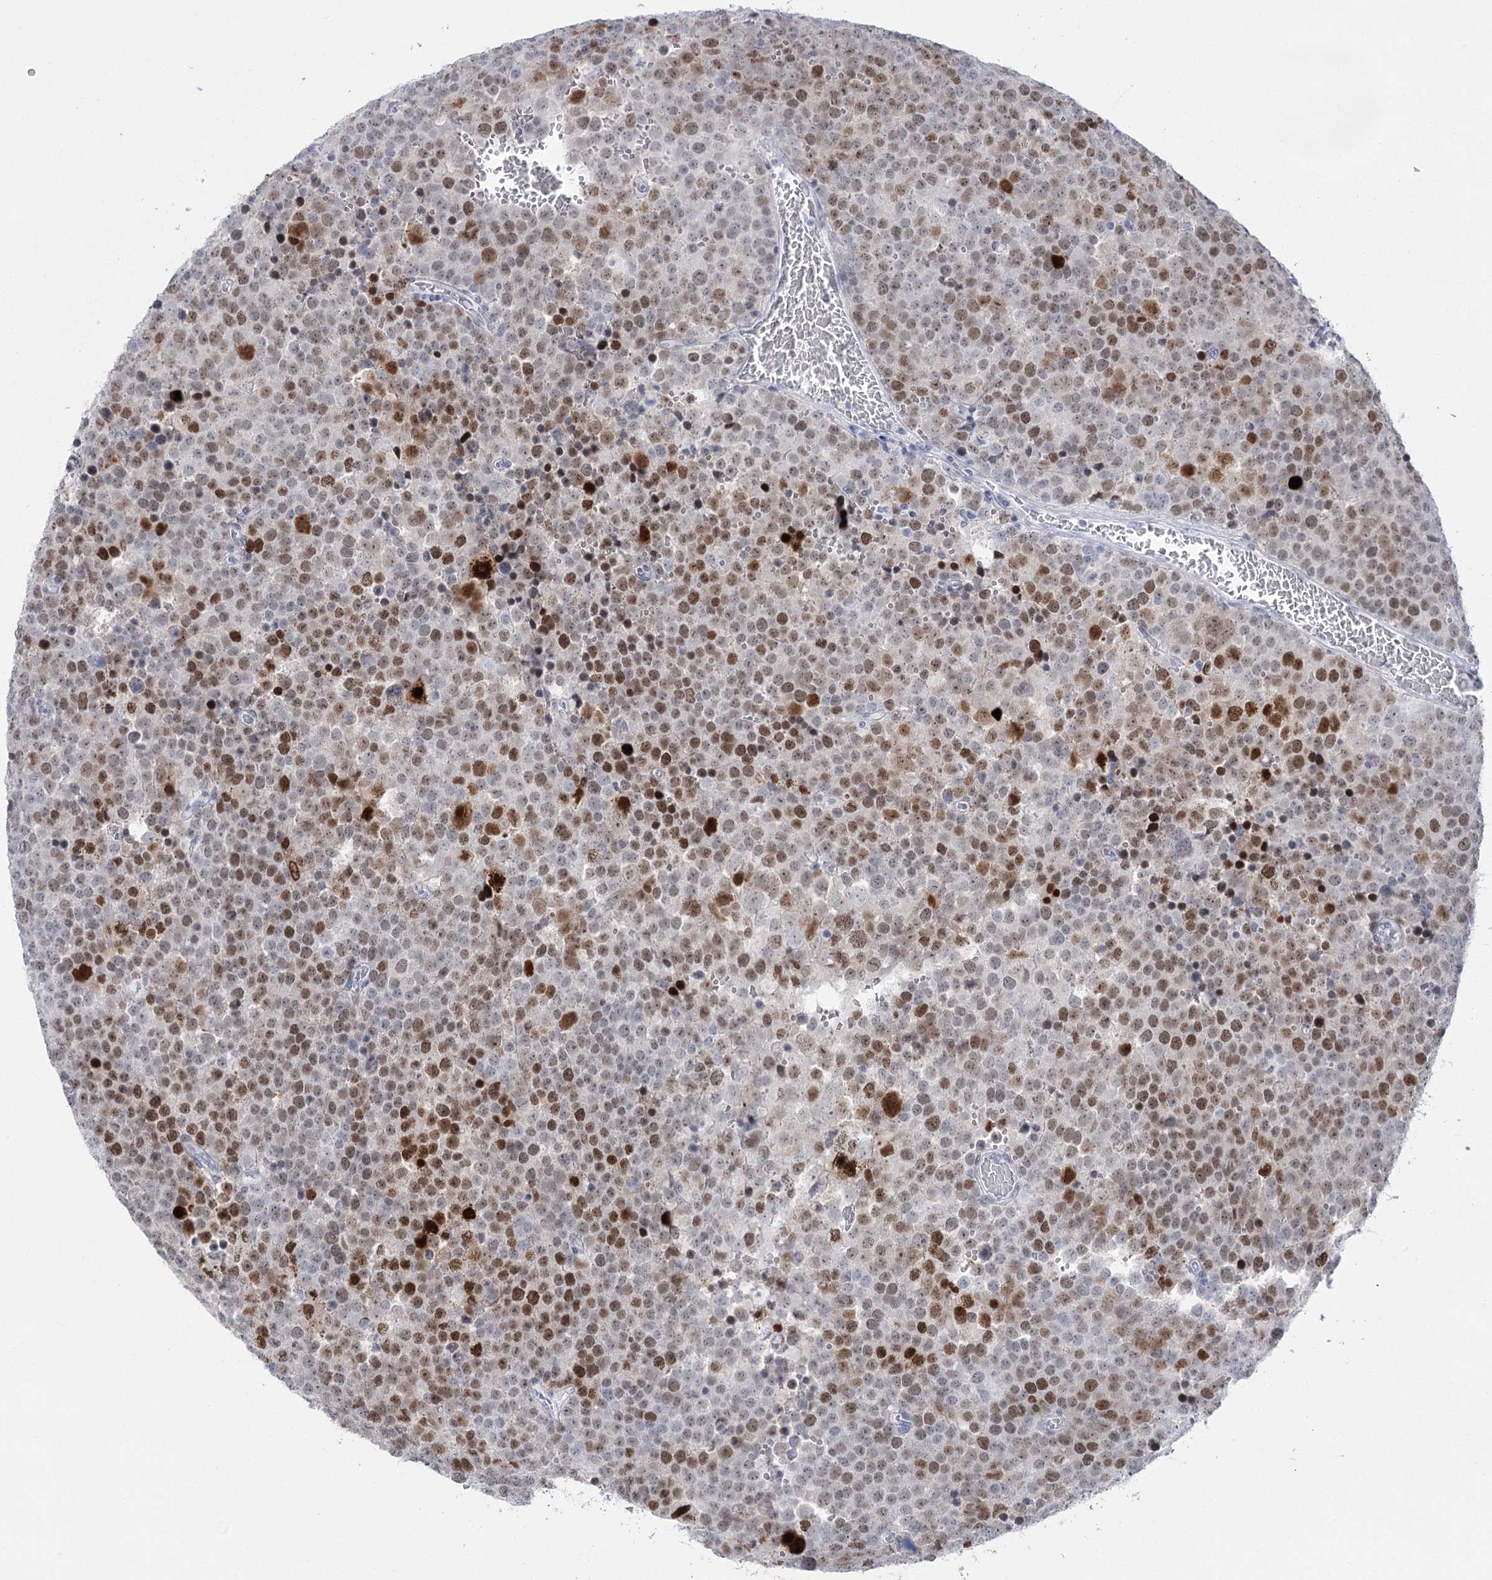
{"staining": {"intensity": "moderate", "quantity": ">75%", "location": "nuclear"}, "tissue": "testis cancer", "cell_type": "Tumor cells", "image_type": "cancer", "snomed": [{"axis": "morphology", "description": "Seminoma, NOS"}, {"axis": "topography", "description": "Testis"}], "caption": "Moderate nuclear protein positivity is appreciated in about >75% of tumor cells in testis cancer (seminoma). (IHC, brightfield microscopy, high magnification).", "gene": "HORMAD1", "patient": {"sex": "male", "age": 71}}